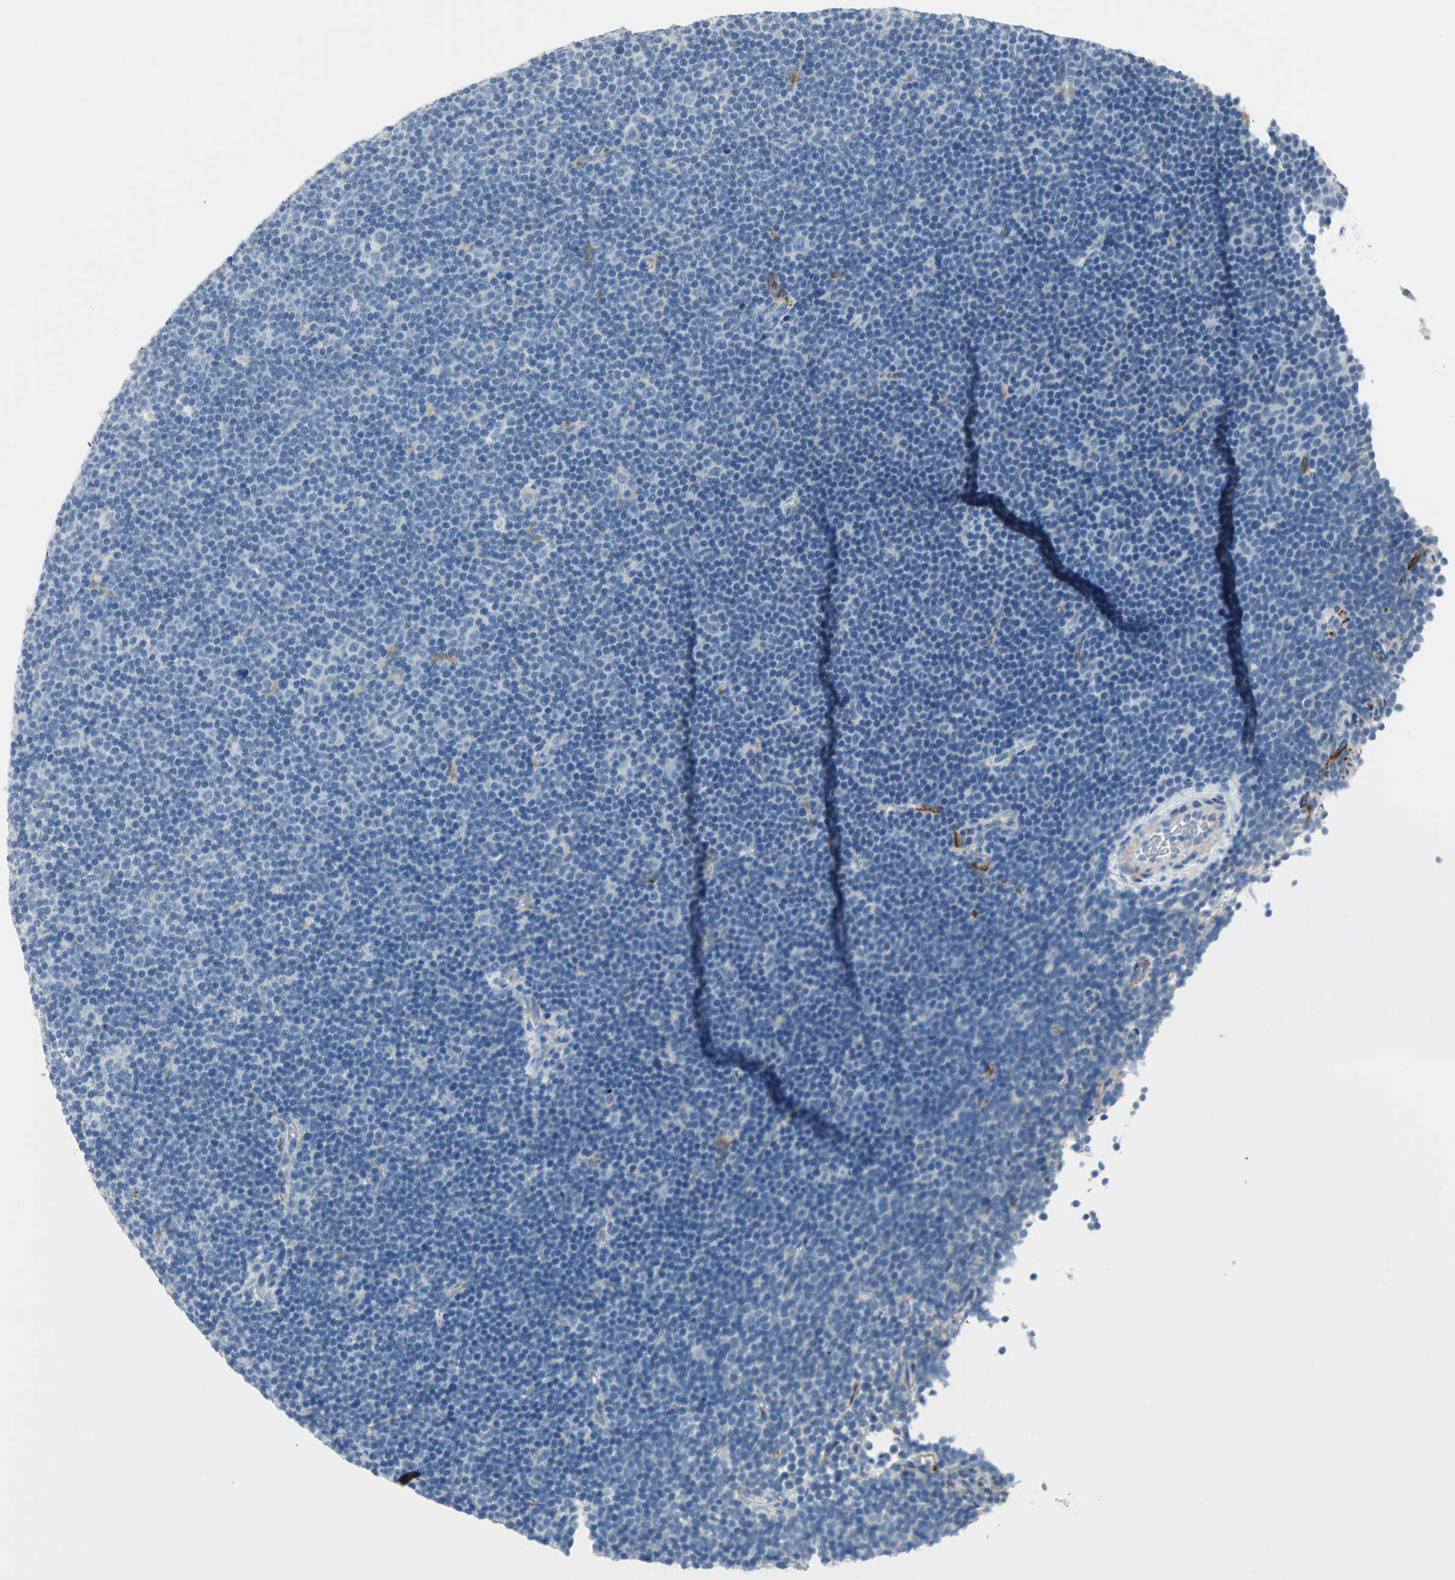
{"staining": {"intensity": "negative", "quantity": "none", "location": "none"}, "tissue": "lymphoma", "cell_type": "Tumor cells", "image_type": "cancer", "snomed": [{"axis": "morphology", "description": "Malignant lymphoma, non-Hodgkin's type, Low grade"}, {"axis": "topography", "description": "Lymph node"}], "caption": "Immunohistochemical staining of malignant lymphoma, non-Hodgkin's type (low-grade) exhibits no significant positivity in tumor cells.", "gene": "ALOX15", "patient": {"sex": "female", "age": 67}}